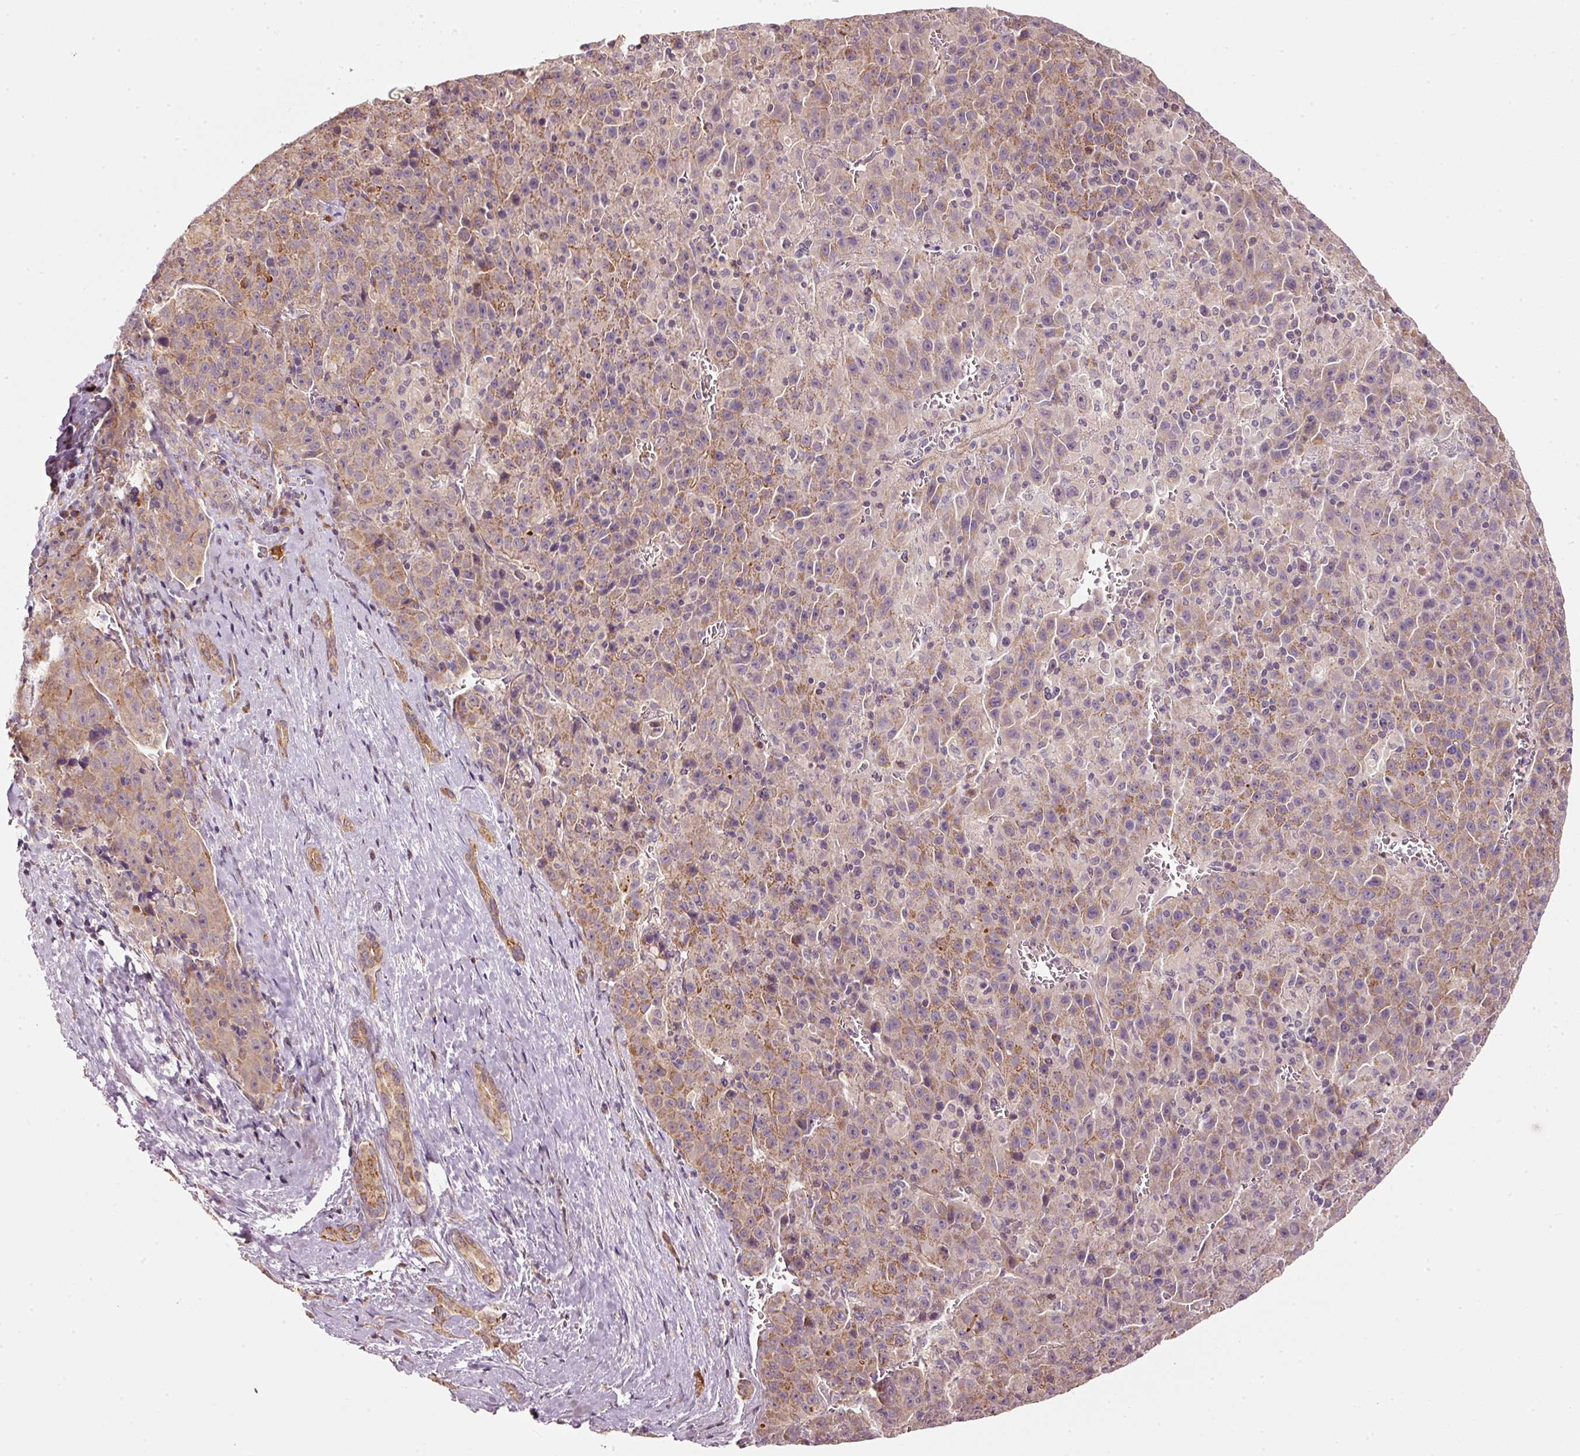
{"staining": {"intensity": "moderate", "quantity": "25%-75%", "location": "cytoplasmic/membranous"}, "tissue": "liver cancer", "cell_type": "Tumor cells", "image_type": "cancer", "snomed": [{"axis": "morphology", "description": "Carcinoma, Hepatocellular, NOS"}, {"axis": "topography", "description": "Liver"}], "caption": "Human liver hepatocellular carcinoma stained with a brown dye exhibits moderate cytoplasmic/membranous positive expression in approximately 25%-75% of tumor cells.", "gene": "ARHGAP22", "patient": {"sex": "female", "age": 53}}